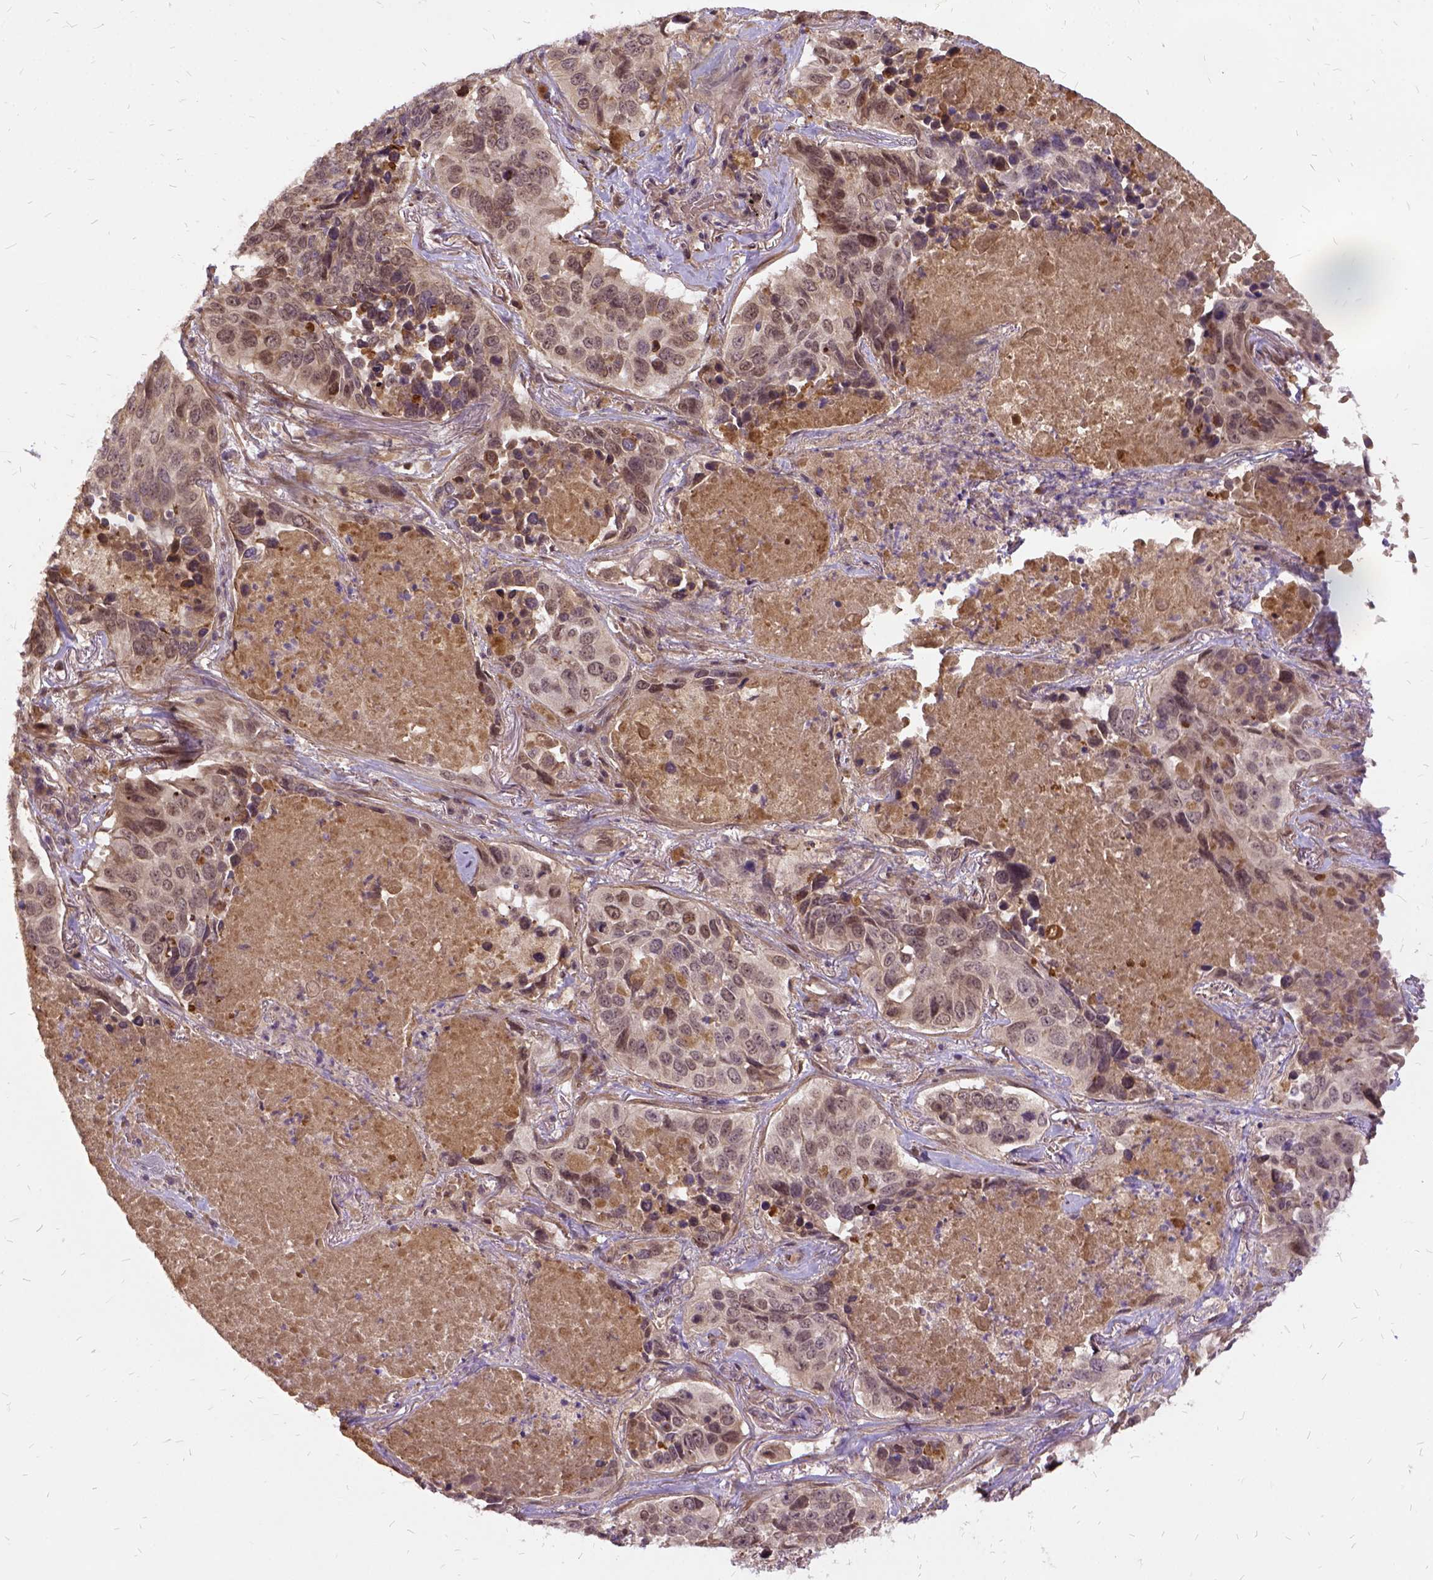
{"staining": {"intensity": "moderate", "quantity": "25%-75%", "location": "cytoplasmic/membranous,nuclear"}, "tissue": "lung cancer", "cell_type": "Tumor cells", "image_type": "cancer", "snomed": [{"axis": "morphology", "description": "Normal tissue, NOS"}, {"axis": "morphology", "description": "Squamous cell carcinoma, NOS"}, {"axis": "topography", "description": "Bronchus"}, {"axis": "topography", "description": "Lung"}], "caption": "Protein expression analysis of human lung cancer reveals moderate cytoplasmic/membranous and nuclear positivity in approximately 25%-75% of tumor cells.", "gene": "ILRUN", "patient": {"sex": "male", "age": 64}}